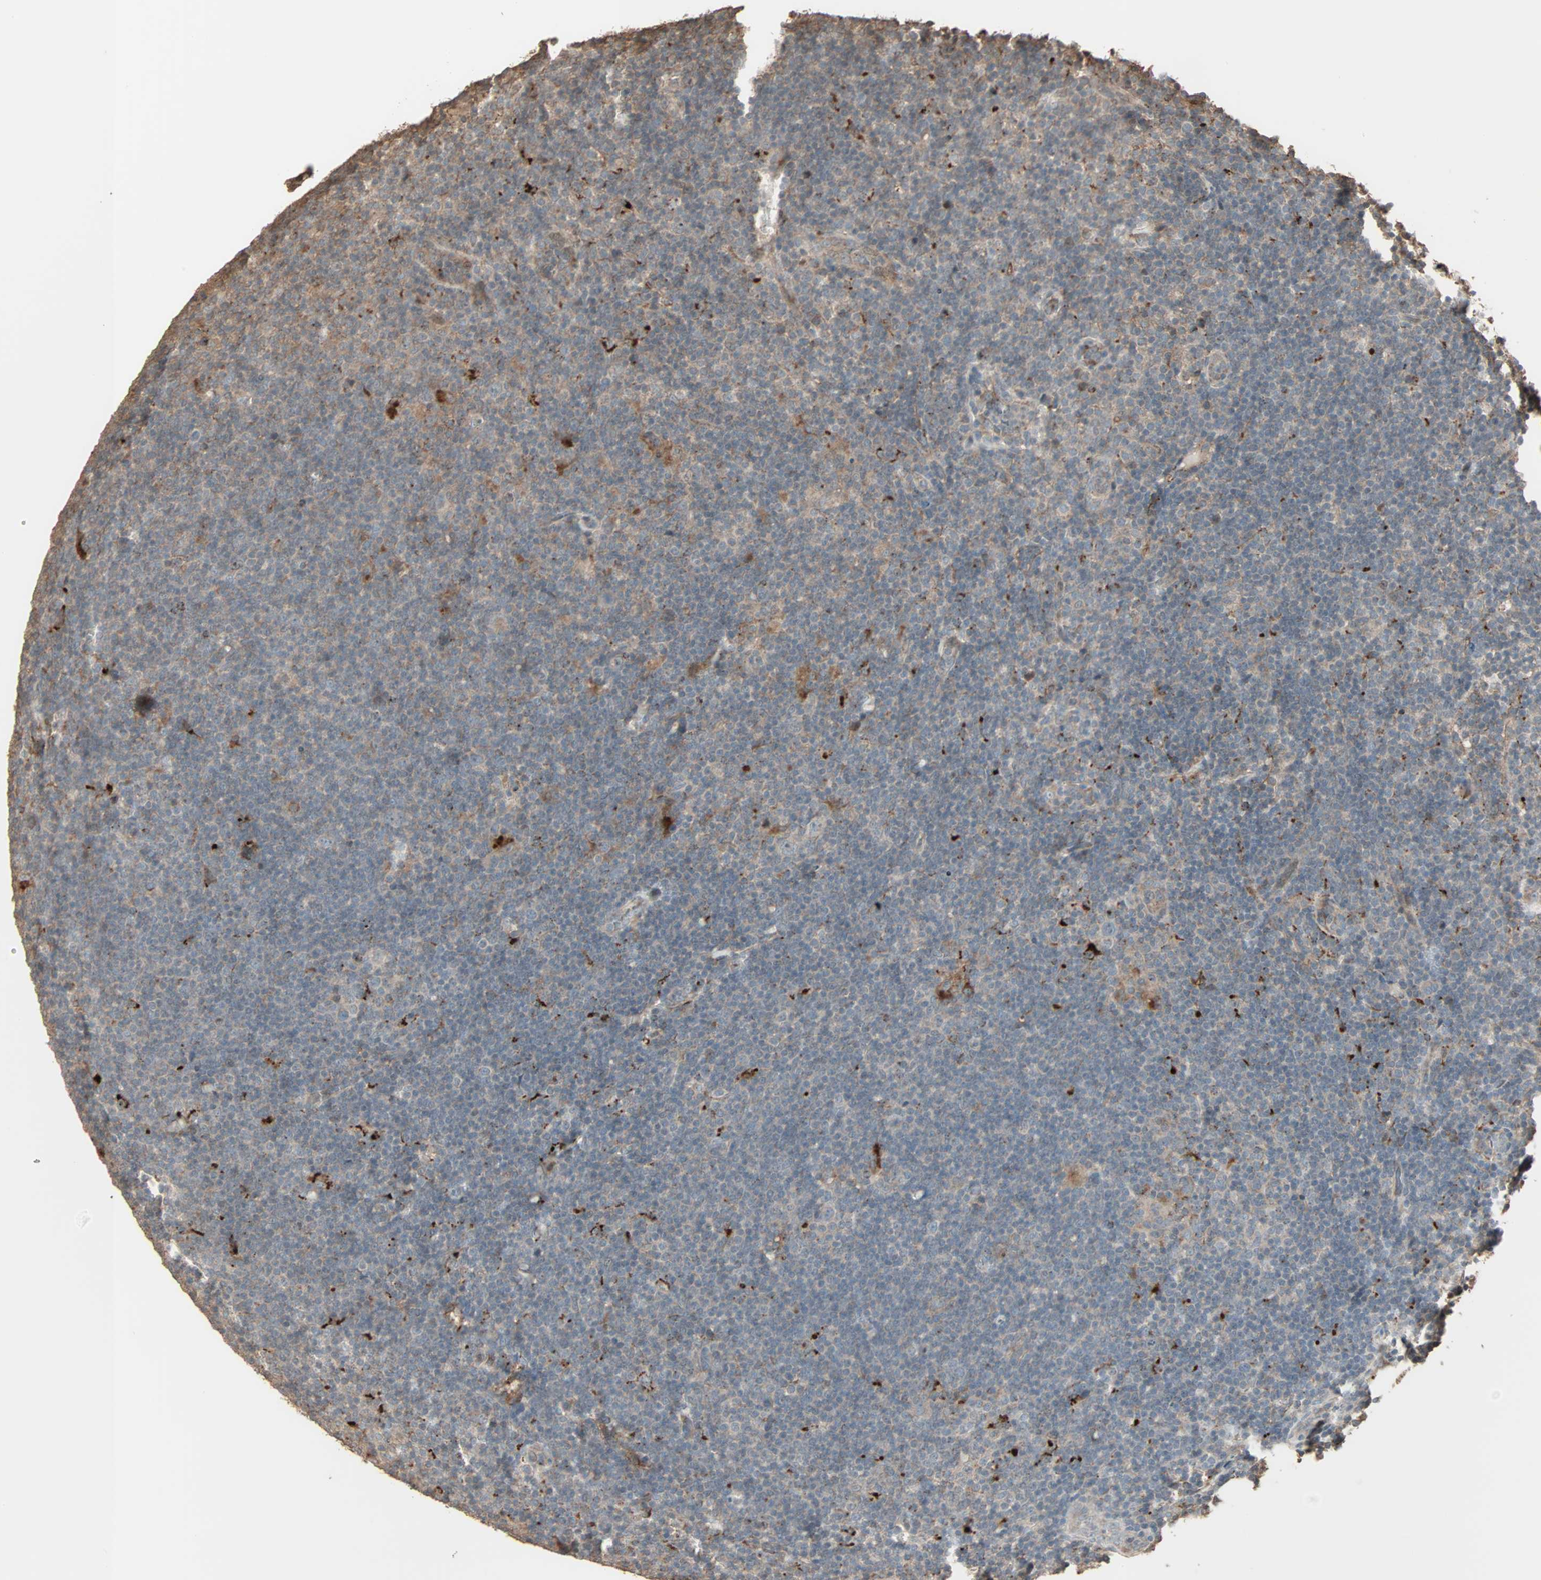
{"staining": {"intensity": "weak", "quantity": ">75%", "location": "cytoplasmic/membranous"}, "tissue": "lymphoma", "cell_type": "Tumor cells", "image_type": "cancer", "snomed": [{"axis": "morphology", "description": "Hodgkin's disease, NOS"}, {"axis": "topography", "description": "Lymph node"}], "caption": "Weak cytoplasmic/membranous staining for a protein is identified in about >75% of tumor cells of lymphoma using immunohistochemistry (IHC).", "gene": "CALCRL", "patient": {"sex": "female", "age": 57}}